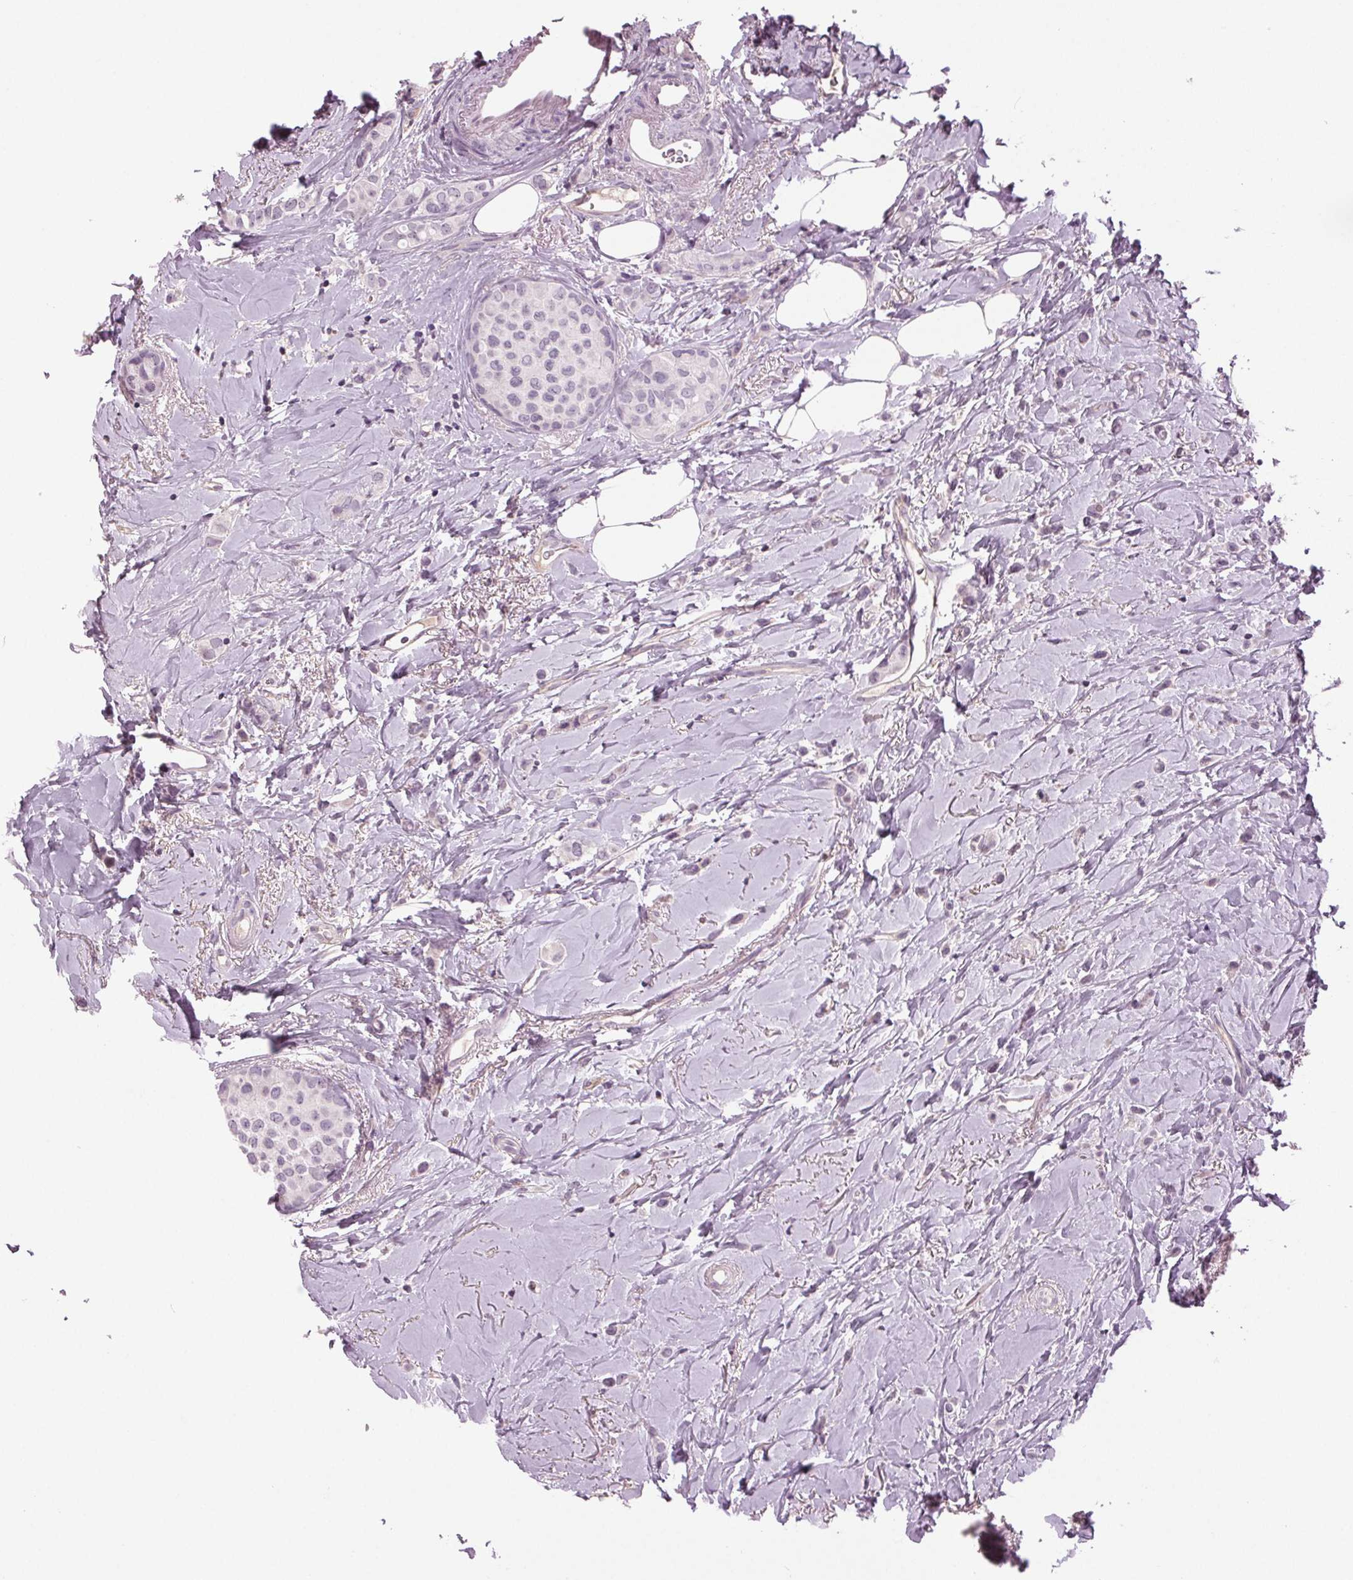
{"staining": {"intensity": "negative", "quantity": "none", "location": "none"}, "tissue": "breast cancer", "cell_type": "Tumor cells", "image_type": "cancer", "snomed": [{"axis": "morphology", "description": "Lobular carcinoma"}, {"axis": "topography", "description": "Breast"}], "caption": "Tumor cells show no significant positivity in lobular carcinoma (breast).", "gene": "DNAH12", "patient": {"sex": "female", "age": 66}}